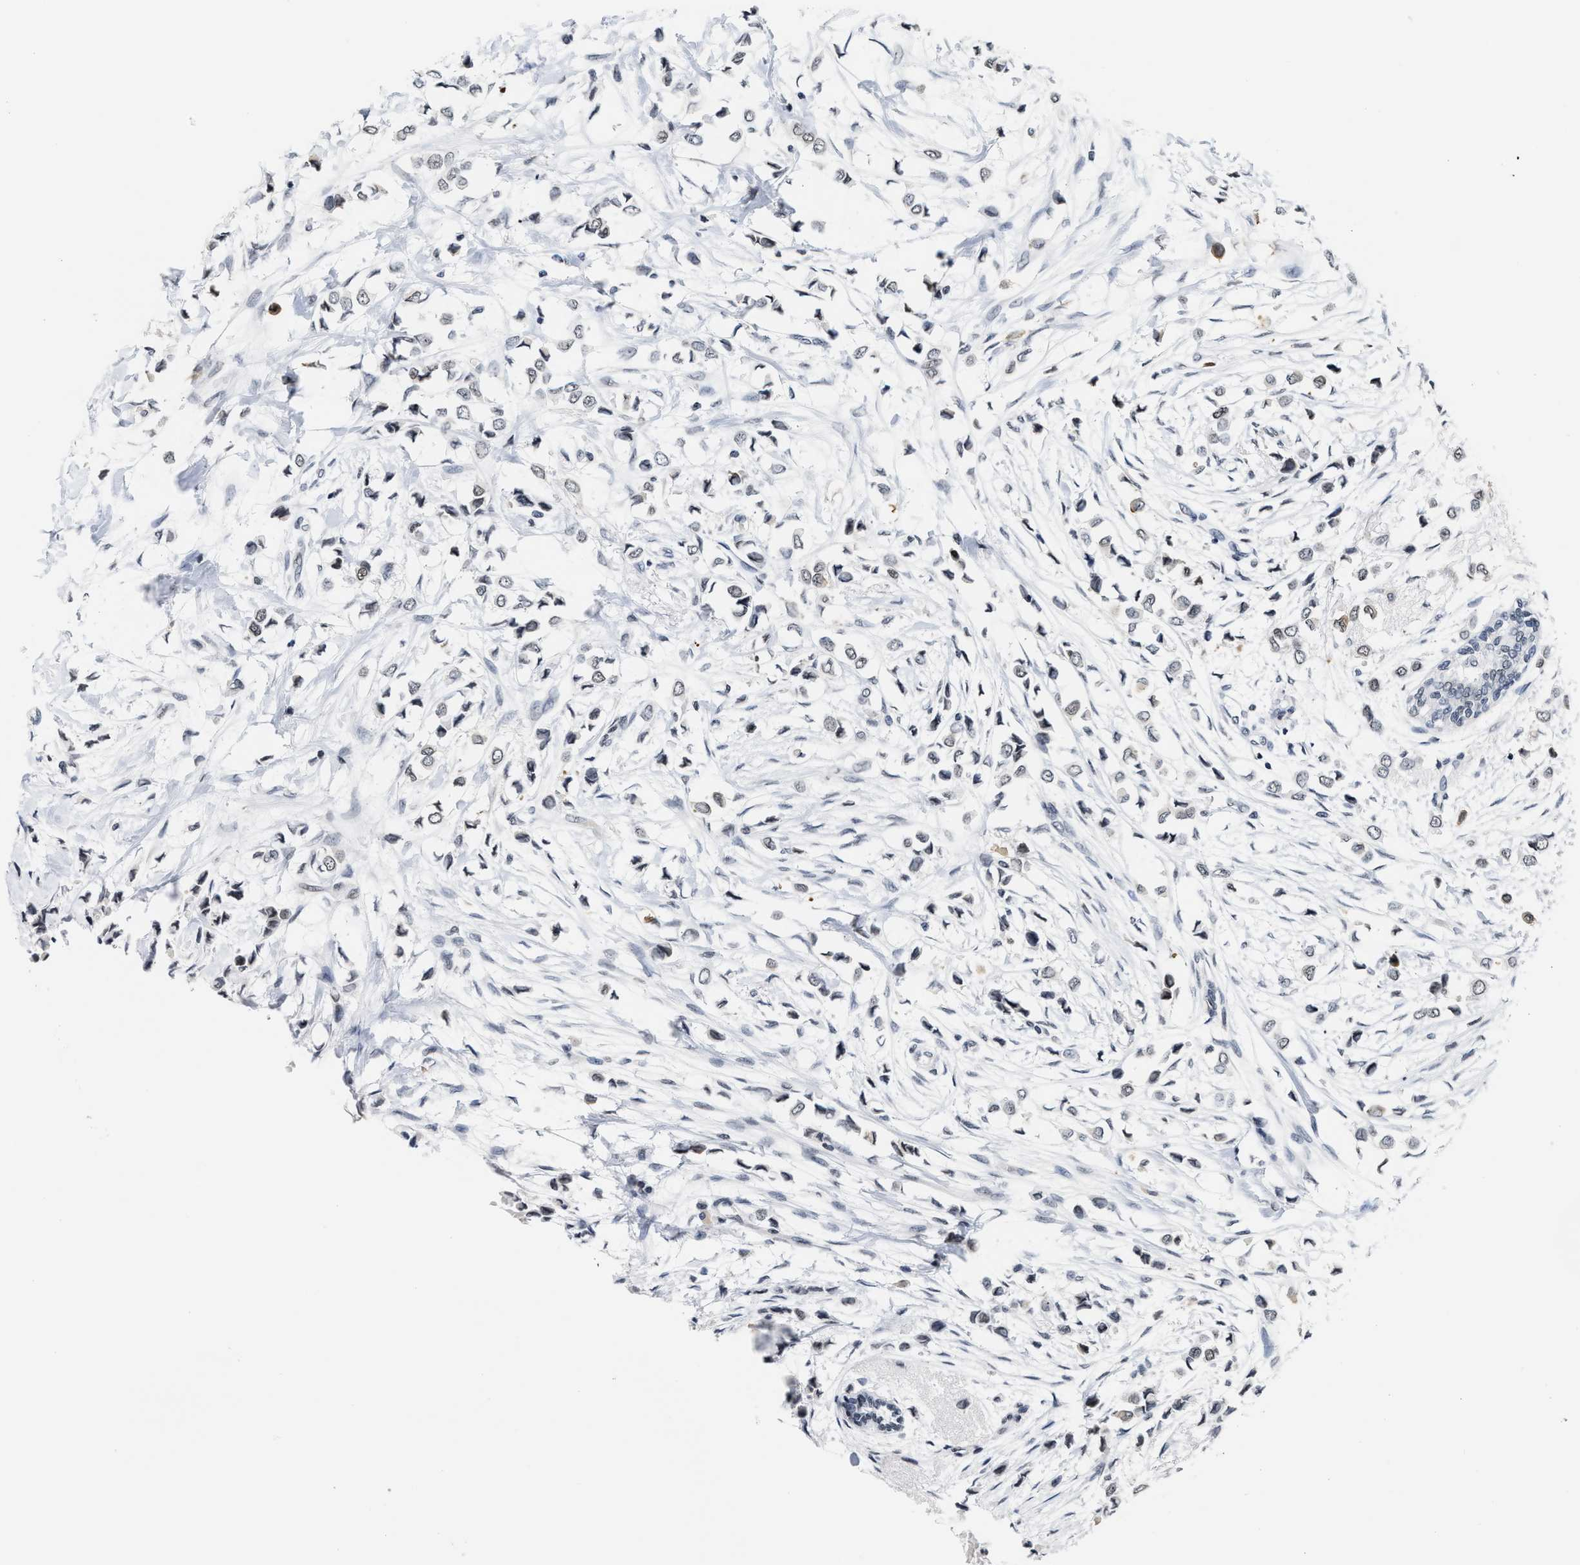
{"staining": {"intensity": "negative", "quantity": "none", "location": "none"}, "tissue": "breast cancer", "cell_type": "Tumor cells", "image_type": "cancer", "snomed": [{"axis": "morphology", "description": "Lobular carcinoma"}, {"axis": "topography", "description": "Breast"}], "caption": "High magnification brightfield microscopy of lobular carcinoma (breast) stained with DAB (brown) and counterstained with hematoxylin (blue): tumor cells show no significant staining.", "gene": "ANKRD6", "patient": {"sex": "female", "age": 51}}